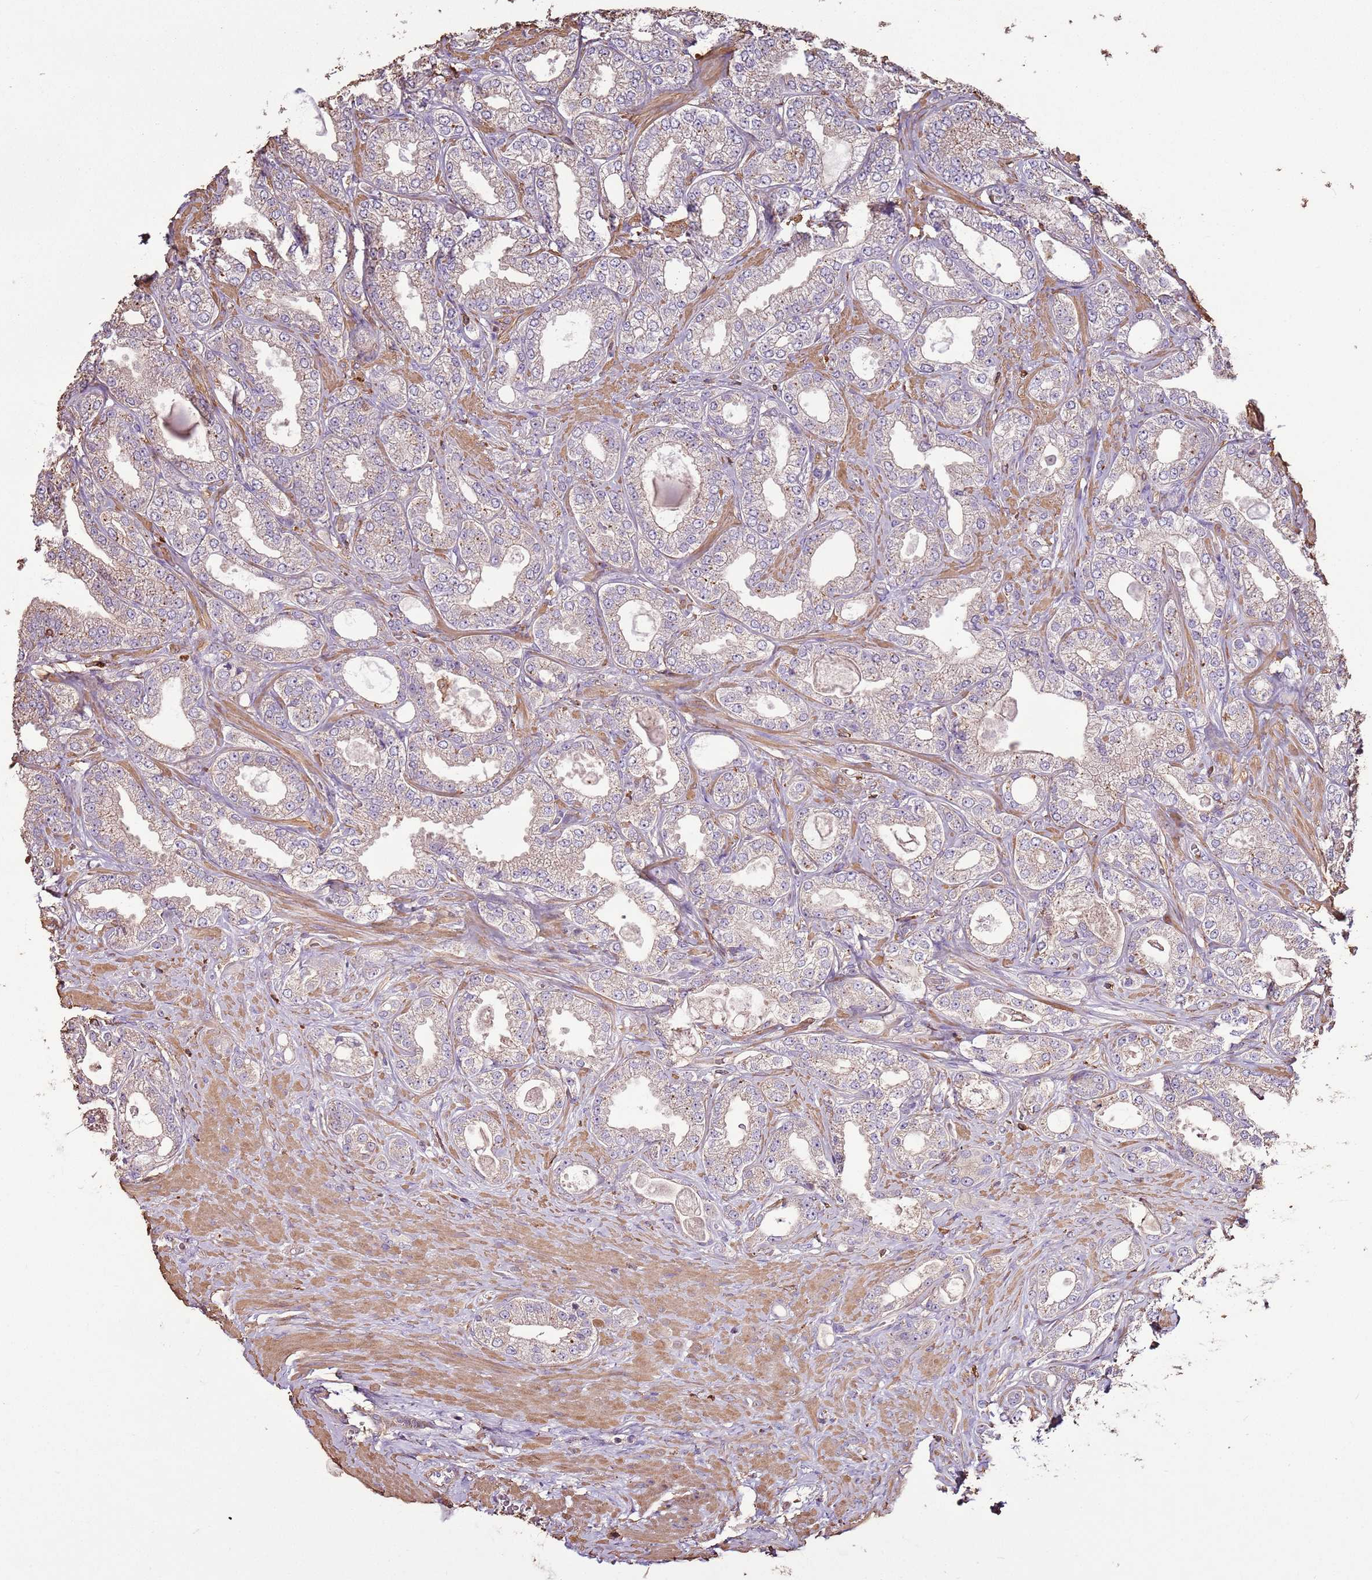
{"staining": {"intensity": "weak", "quantity": "<25%", "location": "cytoplasmic/membranous"}, "tissue": "prostate cancer", "cell_type": "Tumor cells", "image_type": "cancer", "snomed": [{"axis": "morphology", "description": "Adenocarcinoma, Low grade"}, {"axis": "topography", "description": "Prostate"}], "caption": "A micrograph of prostate low-grade adenocarcinoma stained for a protein displays no brown staining in tumor cells.", "gene": "ARL10", "patient": {"sex": "male", "age": 63}}